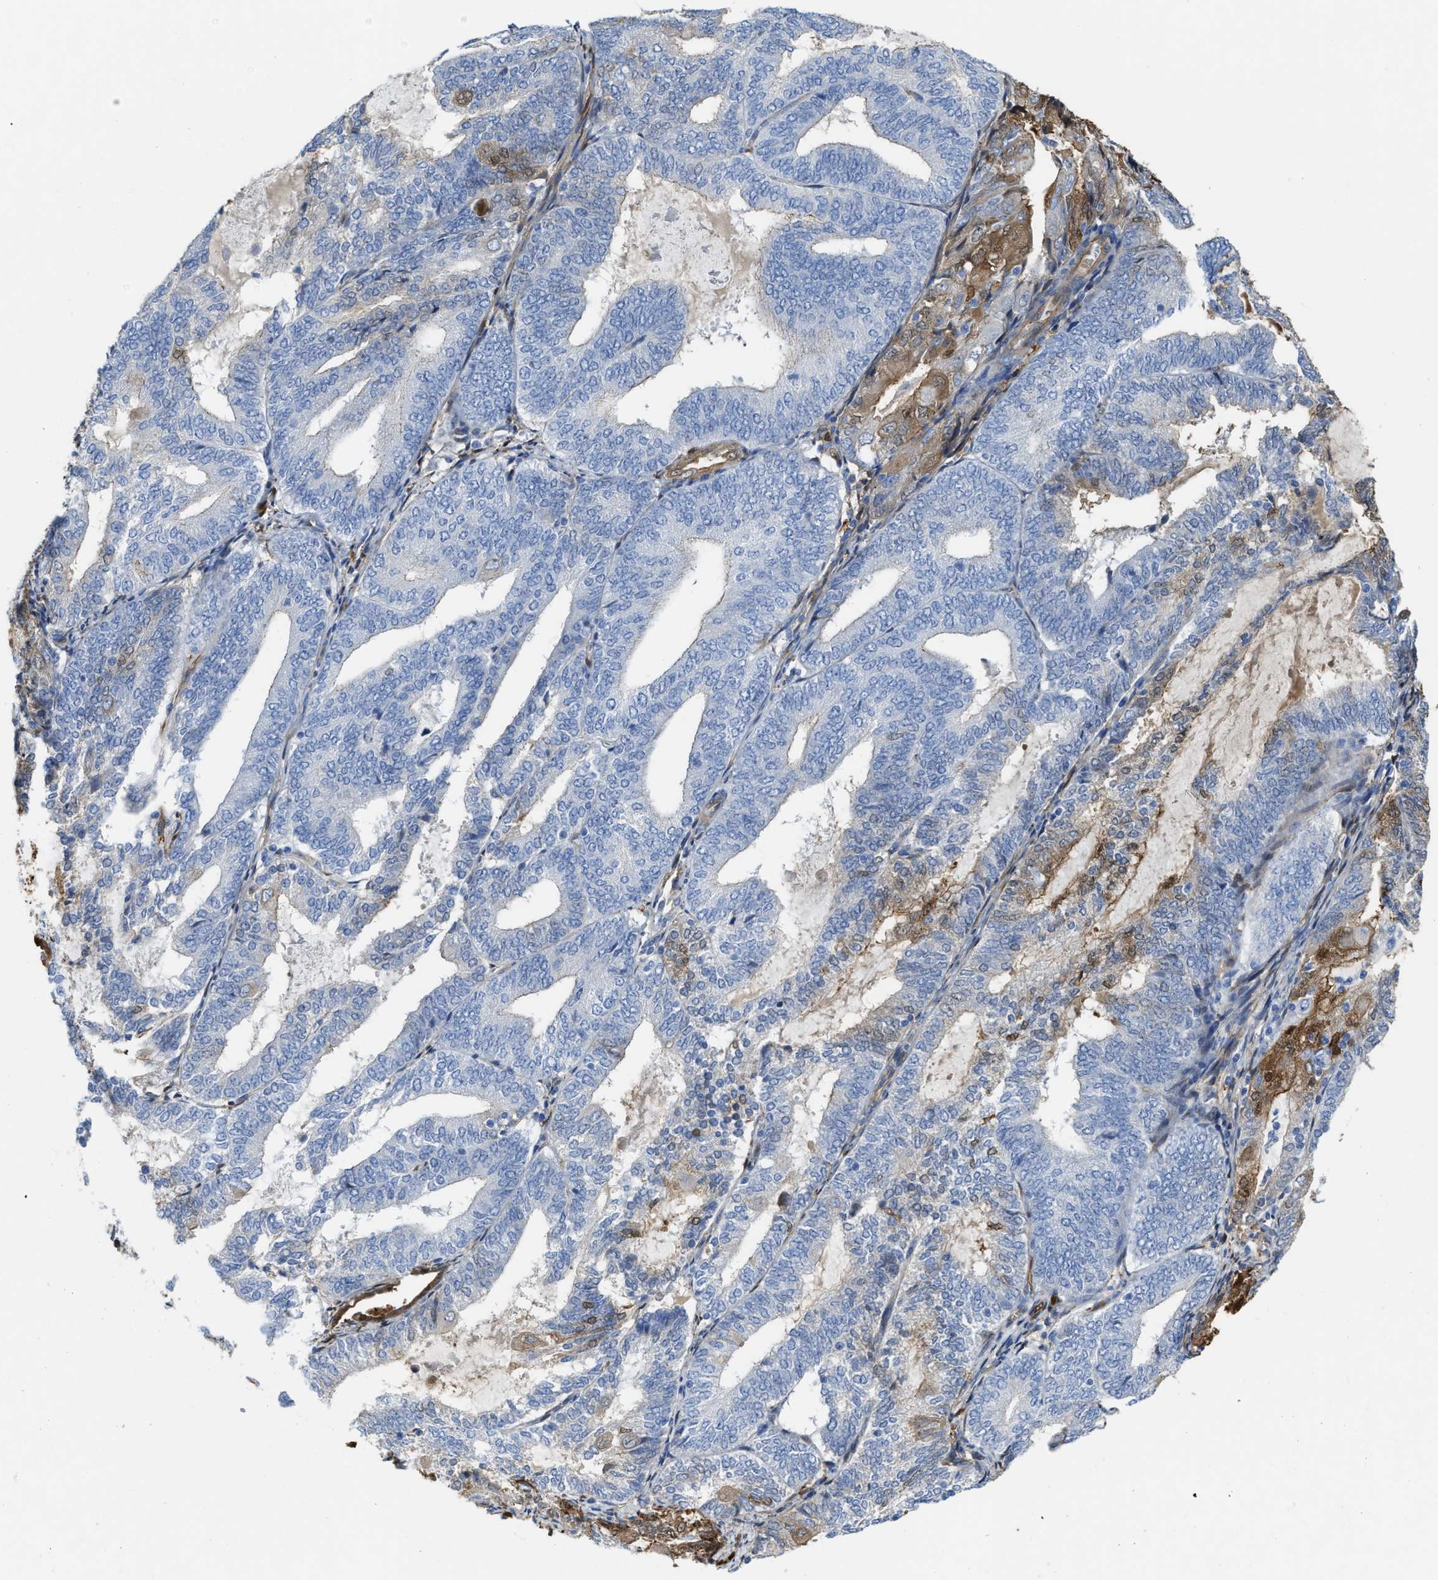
{"staining": {"intensity": "moderate", "quantity": "<25%", "location": "cytoplasmic/membranous,nuclear"}, "tissue": "endometrial cancer", "cell_type": "Tumor cells", "image_type": "cancer", "snomed": [{"axis": "morphology", "description": "Adenocarcinoma, NOS"}, {"axis": "topography", "description": "Endometrium"}], "caption": "This micrograph exhibits endometrial adenocarcinoma stained with IHC to label a protein in brown. The cytoplasmic/membranous and nuclear of tumor cells show moderate positivity for the protein. Nuclei are counter-stained blue.", "gene": "ASS1", "patient": {"sex": "female", "age": 81}}